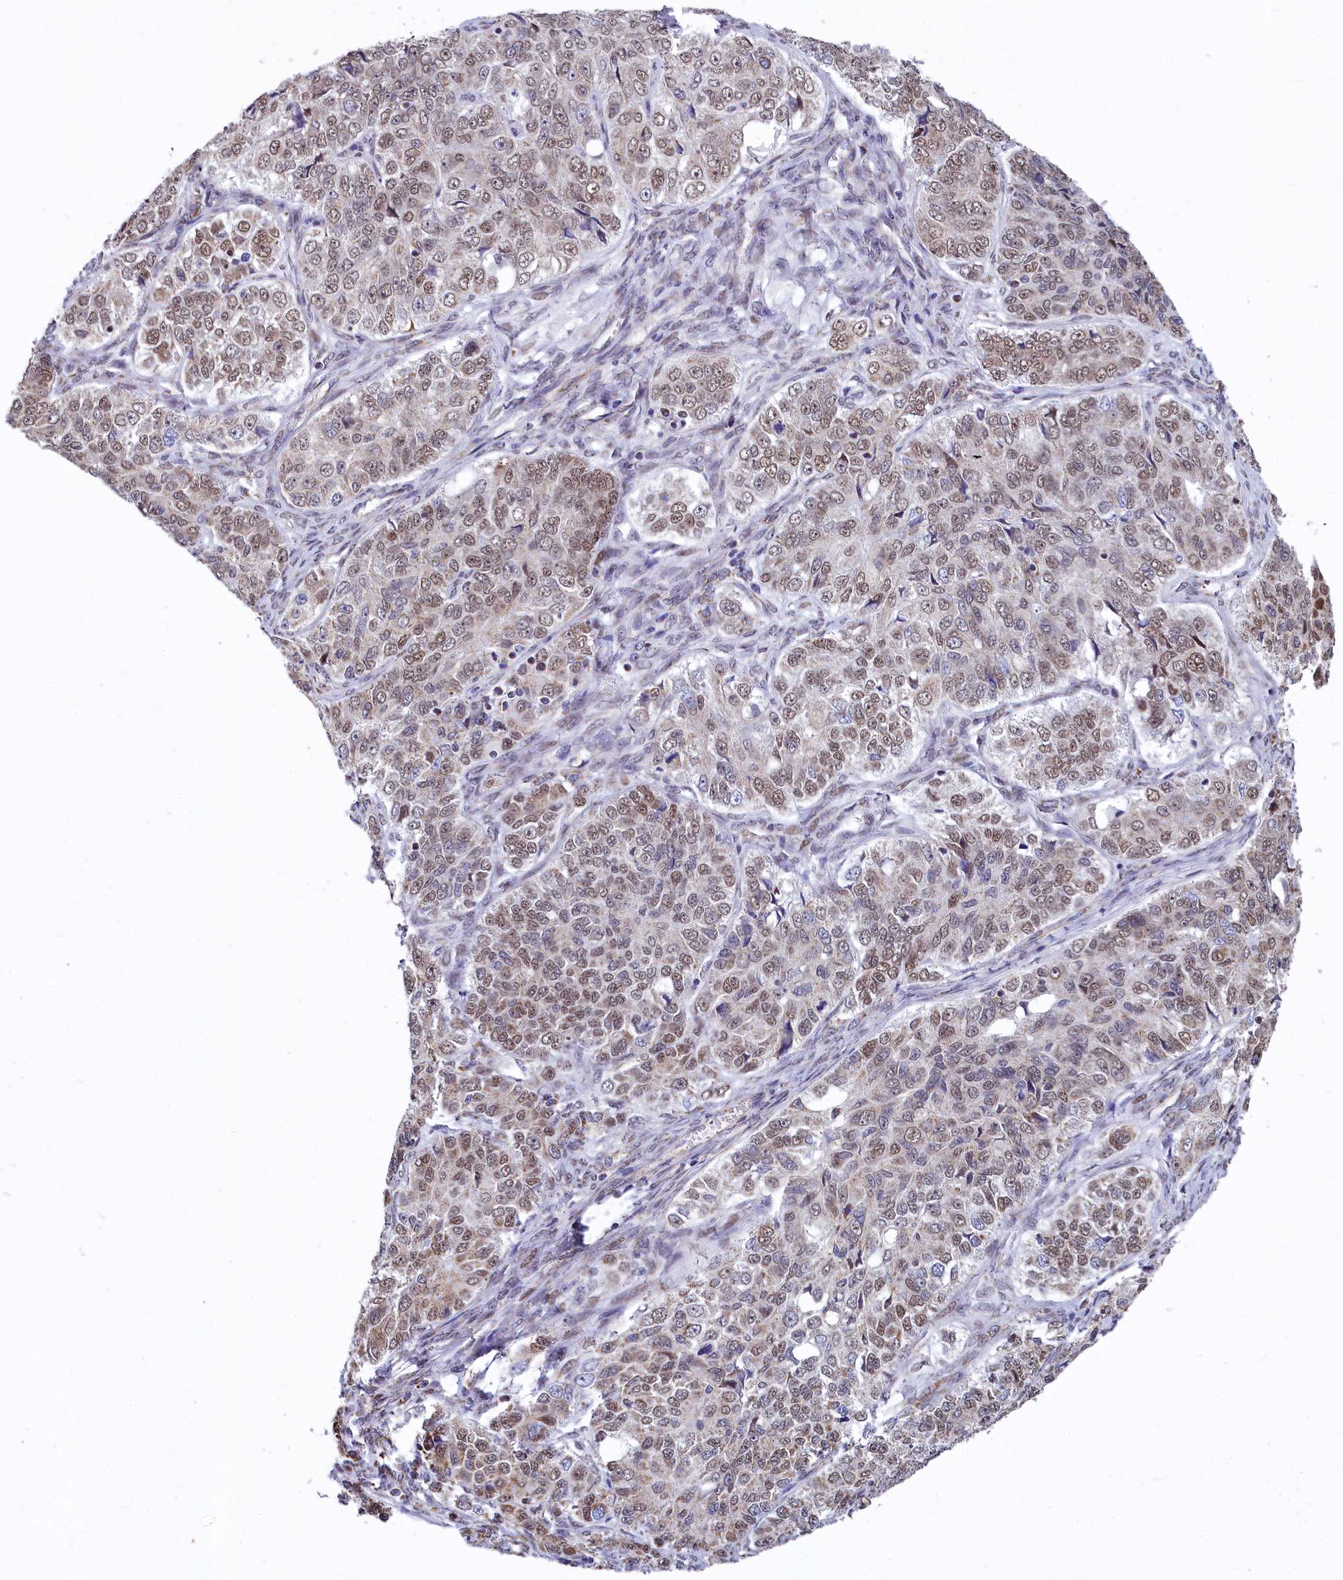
{"staining": {"intensity": "moderate", "quantity": "25%-75%", "location": "nuclear"}, "tissue": "ovarian cancer", "cell_type": "Tumor cells", "image_type": "cancer", "snomed": [{"axis": "morphology", "description": "Carcinoma, endometroid"}, {"axis": "topography", "description": "Ovary"}], "caption": "The immunohistochemical stain highlights moderate nuclear expression in tumor cells of ovarian cancer tissue.", "gene": "MORN3", "patient": {"sex": "female", "age": 51}}